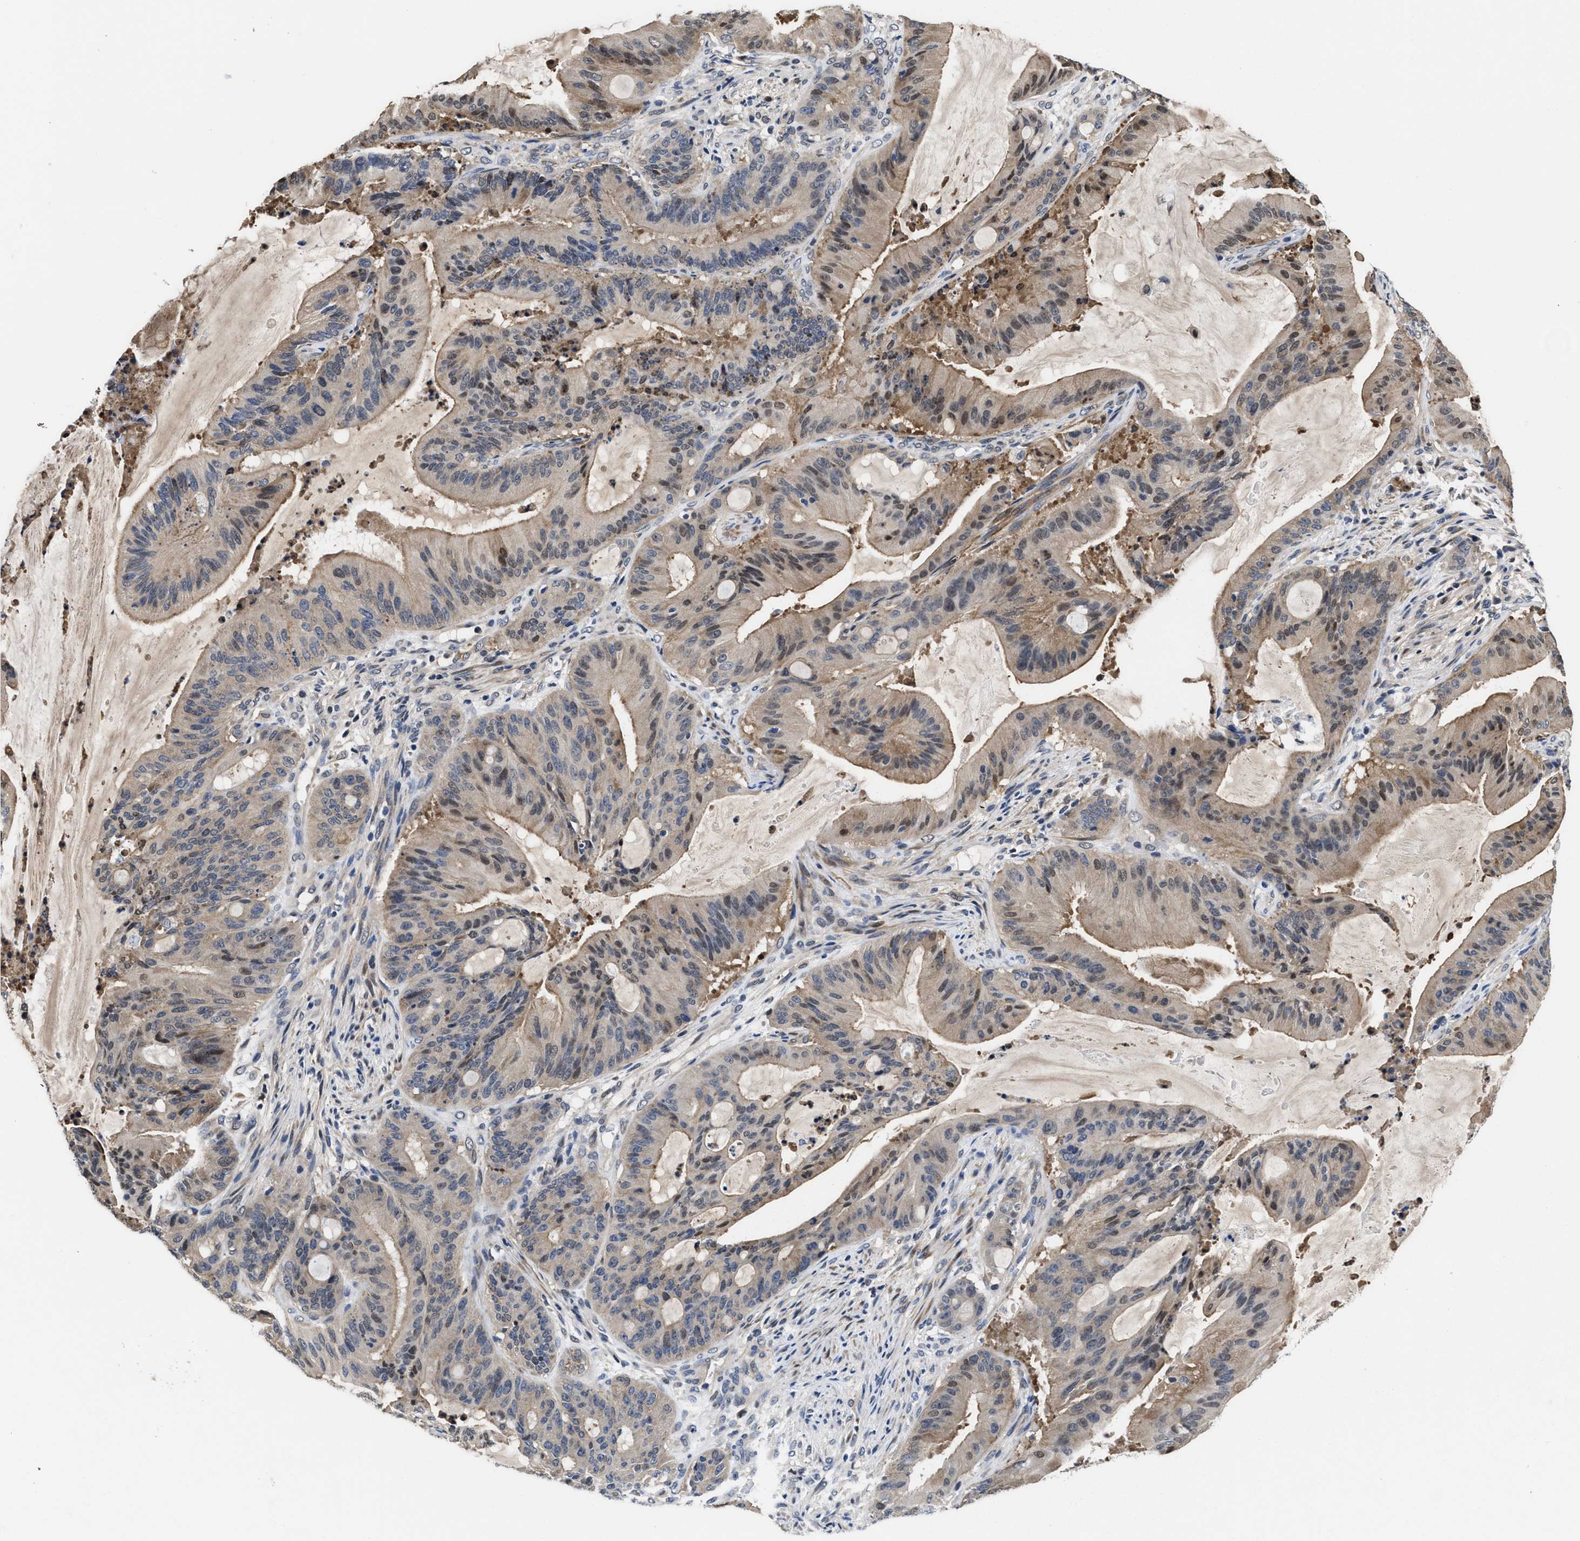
{"staining": {"intensity": "weak", "quantity": "25%-75%", "location": "cytoplasmic/membranous,nuclear"}, "tissue": "liver cancer", "cell_type": "Tumor cells", "image_type": "cancer", "snomed": [{"axis": "morphology", "description": "Normal tissue, NOS"}, {"axis": "morphology", "description": "Cholangiocarcinoma"}, {"axis": "topography", "description": "Liver"}, {"axis": "topography", "description": "Peripheral nerve tissue"}], "caption": "Liver cancer (cholangiocarcinoma) stained with a brown dye demonstrates weak cytoplasmic/membranous and nuclear positive staining in about 25%-75% of tumor cells.", "gene": "KIF12", "patient": {"sex": "female", "age": 73}}